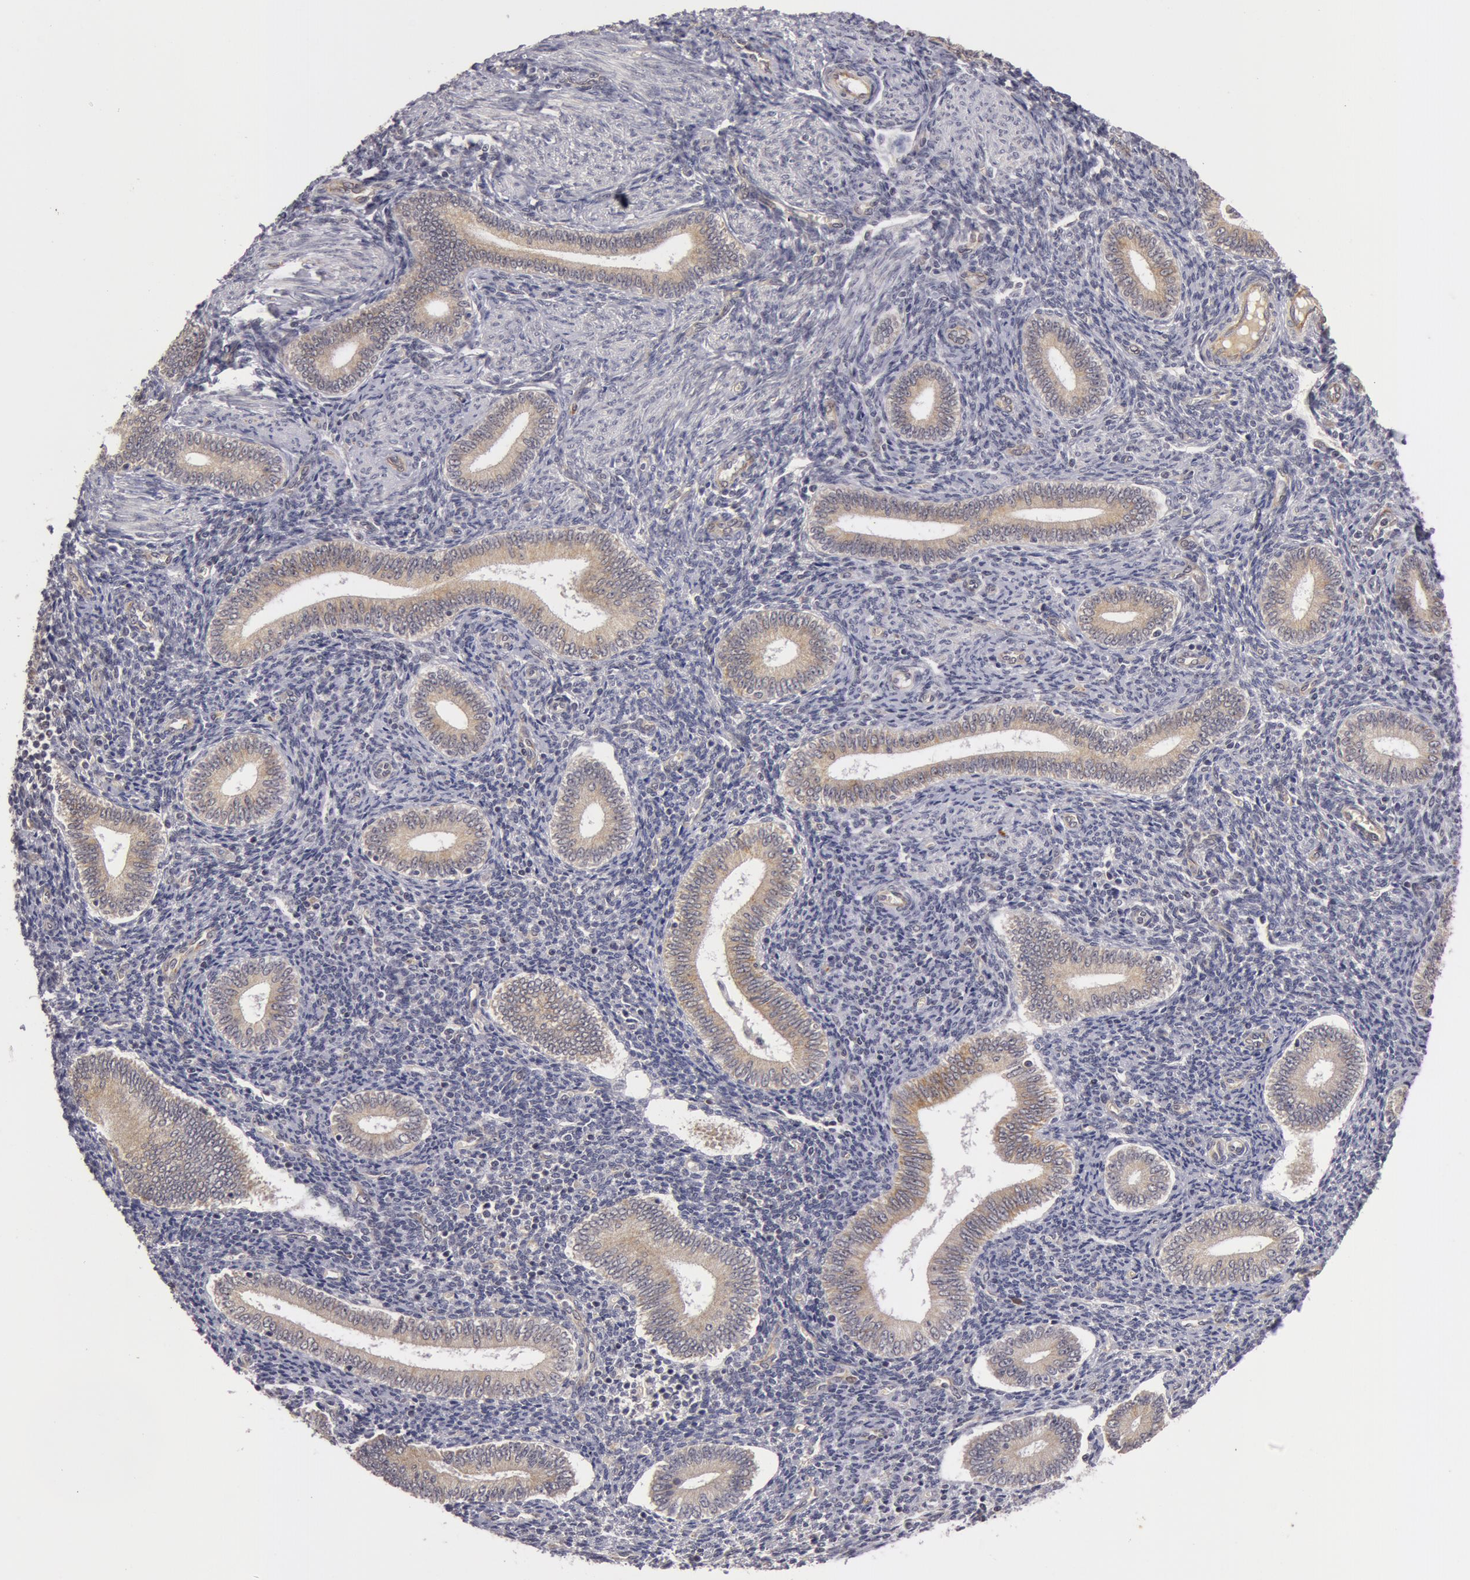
{"staining": {"intensity": "negative", "quantity": "none", "location": "none"}, "tissue": "endometrium", "cell_type": "Cells in endometrial stroma", "image_type": "normal", "snomed": [{"axis": "morphology", "description": "Normal tissue, NOS"}, {"axis": "topography", "description": "Endometrium"}], "caption": "This is an immunohistochemistry (IHC) histopathology image of normal human endometrium. There is no expression in cells in endometrial stroma.", "gene": "SYTL4", "patient": {"sex": "female", "age": 35}}